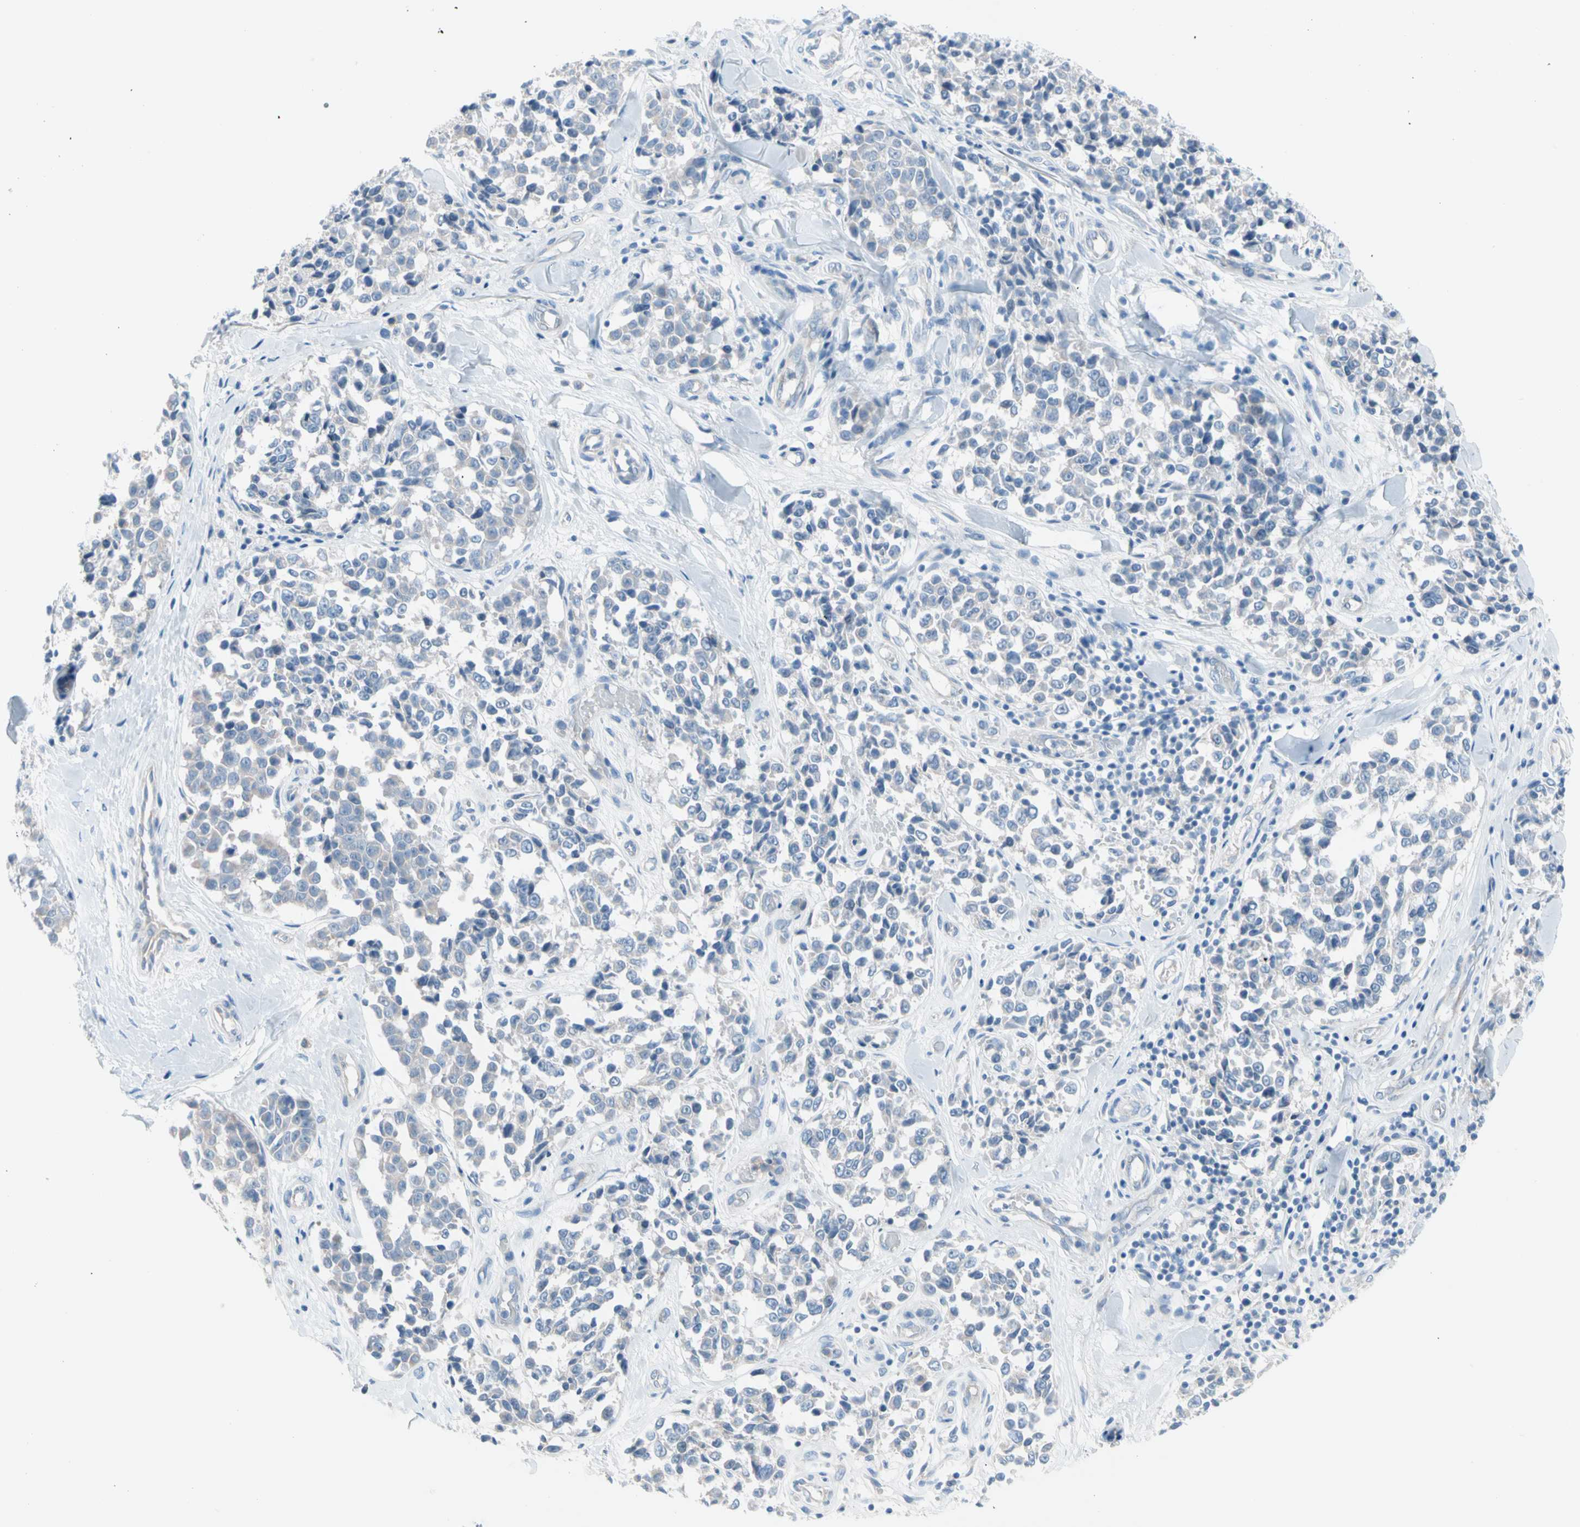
{"staining": {"intensity": "weak", "quantity": "<25%", "location": "cytoplasmic/membranous"}, "tissue": "melanoma", "cell_type": "Tumor cells", "image_type": "cancer", "snomed": [{"axis": "morphology", "description": "Malignant melanoma, NOS"}, {"axis": "topography", "description": "Skin"}], "caption": "Human malignant melanoma stained for a protein using IHC demonstrates no expression in tumor cells.", "gene": "CASQ1", "patient": {"sex": "female", "age": 64}}